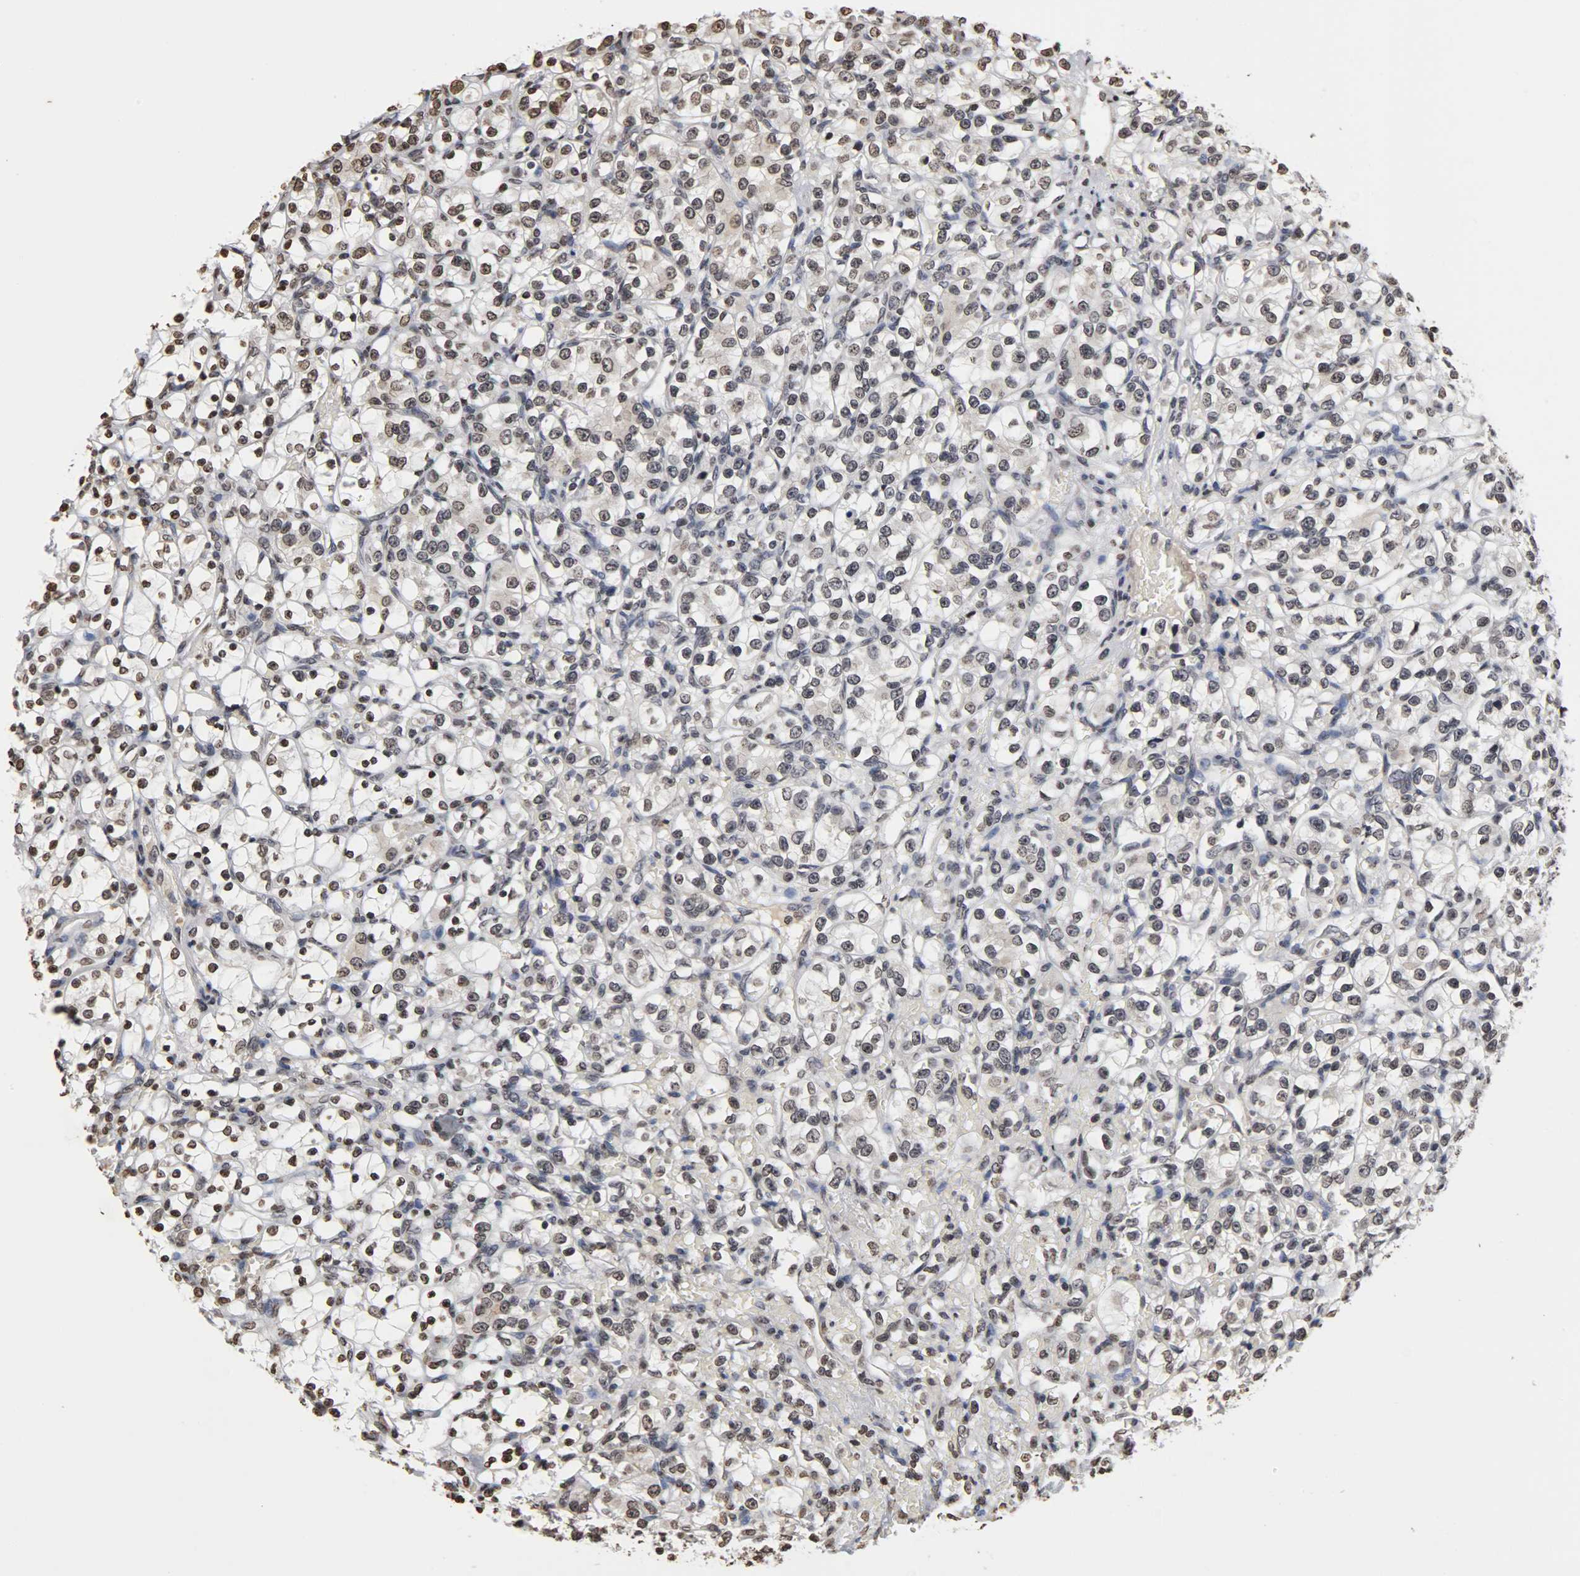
{"staining": {"intensity": "weak", "quantity": "25%-75%", "location": "nuclear"}, "tissue": "renal cancer", "cell_type": "Tumor cells", "image_type": "cancer", "snomed": [{"axis": "morphology", "description": "Adenocarcinoma, NOS"}, {"axis": "topography", "description": "Kidney"}], "caption": "Immunohistochemistry histopathology image of neoplastic tissue: human renal cancer (adenocarcinoma) stained using immunohistochemistry demonstrates low levels of weak protein expression localized specifically in the nuclear of tumor cells, appearing as a nuclear brown color.", "gene": "ERCC2", "patient": {"sex": "female", "age": 69}}